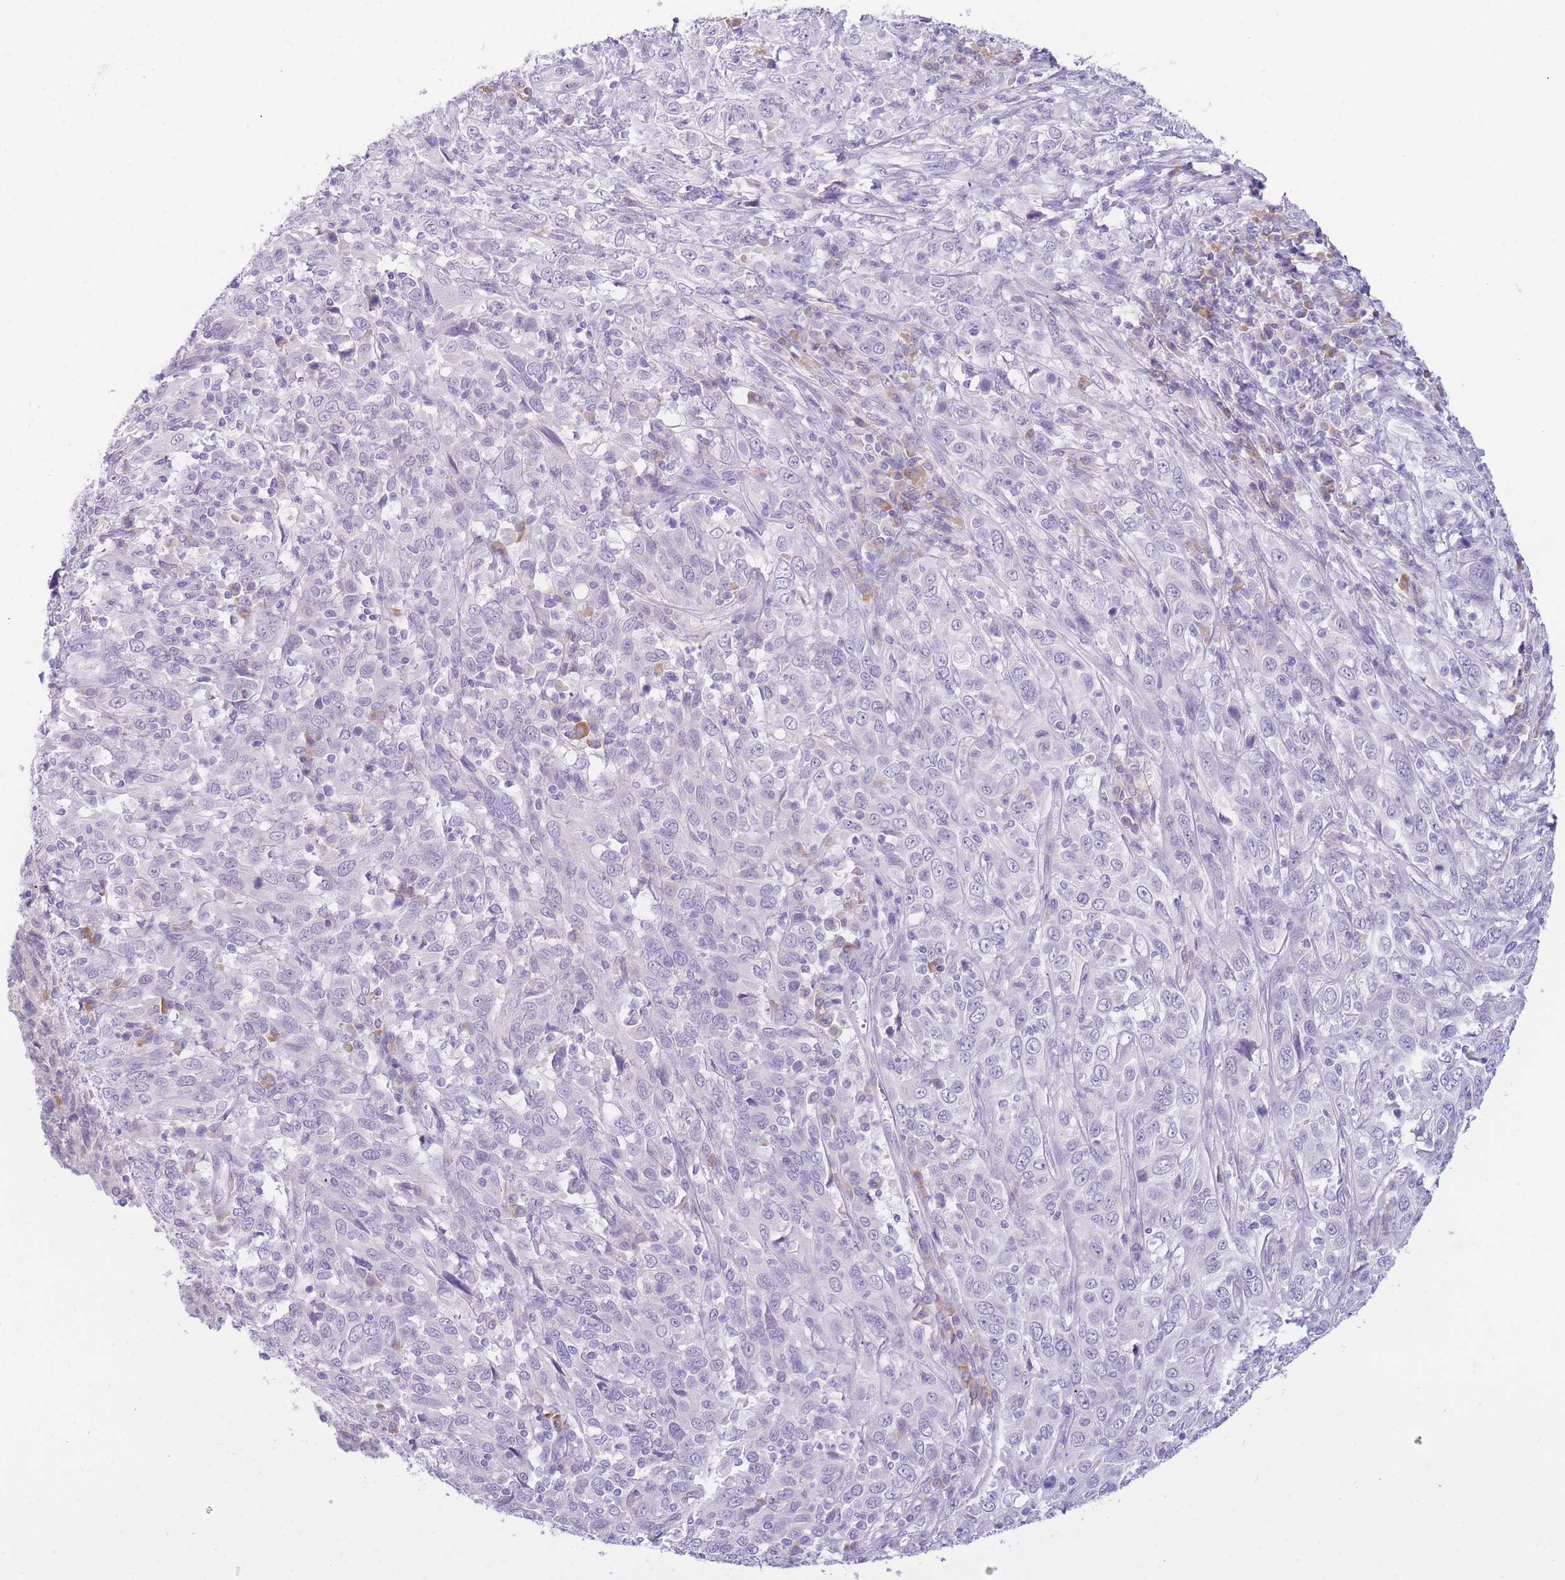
{"staining": {"intensity": "negative", "quantity": "none", "location": "none"}, "tissue": "cervical cancer", "cell_type": "Tumor cells", "image_type": "cancer", "snomed": [{"axis": "morphology", "description": "Squamous cell carcinoma, NOS"}, {"axis": "topography", "description": "Cervix"}], "caption": "An image of human cervical squamous cell carcinoma is negative for staining in tumor cells.", "gene": "SSUH2", "patient": {"sex": "female", "age": 46}}